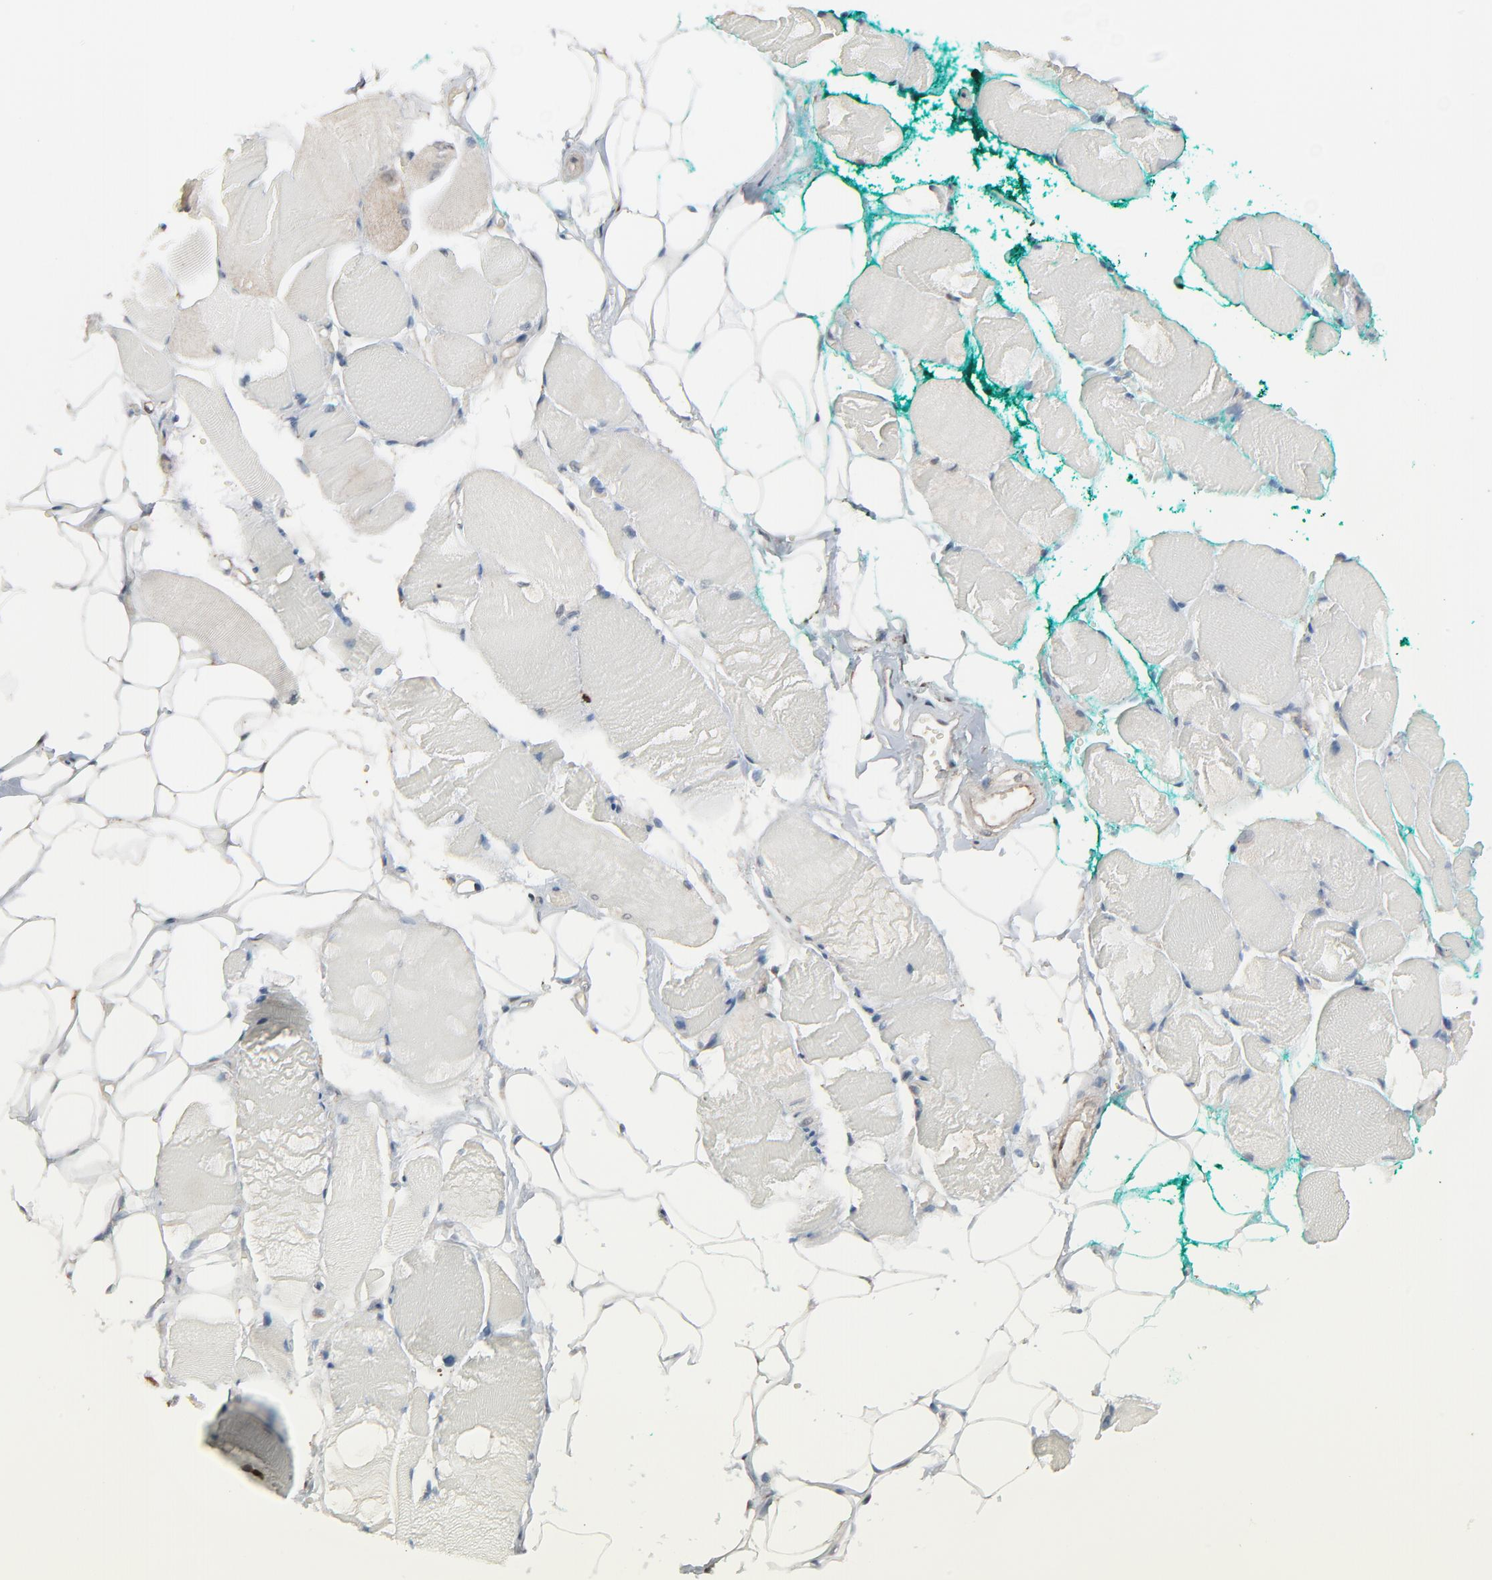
{"staining": {"intensity": "negative", "quantity": "none", "location": "none"}, "tissue": "skeletal muscle", "cell_type": "Myocytes", "image_type": "normal", "snomed": [{"axis": "morphology", "description": "Normal tissue, NOS"}, {"axis": "topography", "description": "Skeletal muscle"}, {"axis": "topography", "description": "Peripheral nerve tissue"}], "caption": "High power microscopy micrograph of an immunohistochemistry (IHC) histopathology image of unremarkable skeletal muscle, revealing no significant expression in myocytes. Nuclei are stained in blue.", "gene": "OPTN", "patient": {"sex": "female", "age": 84}}